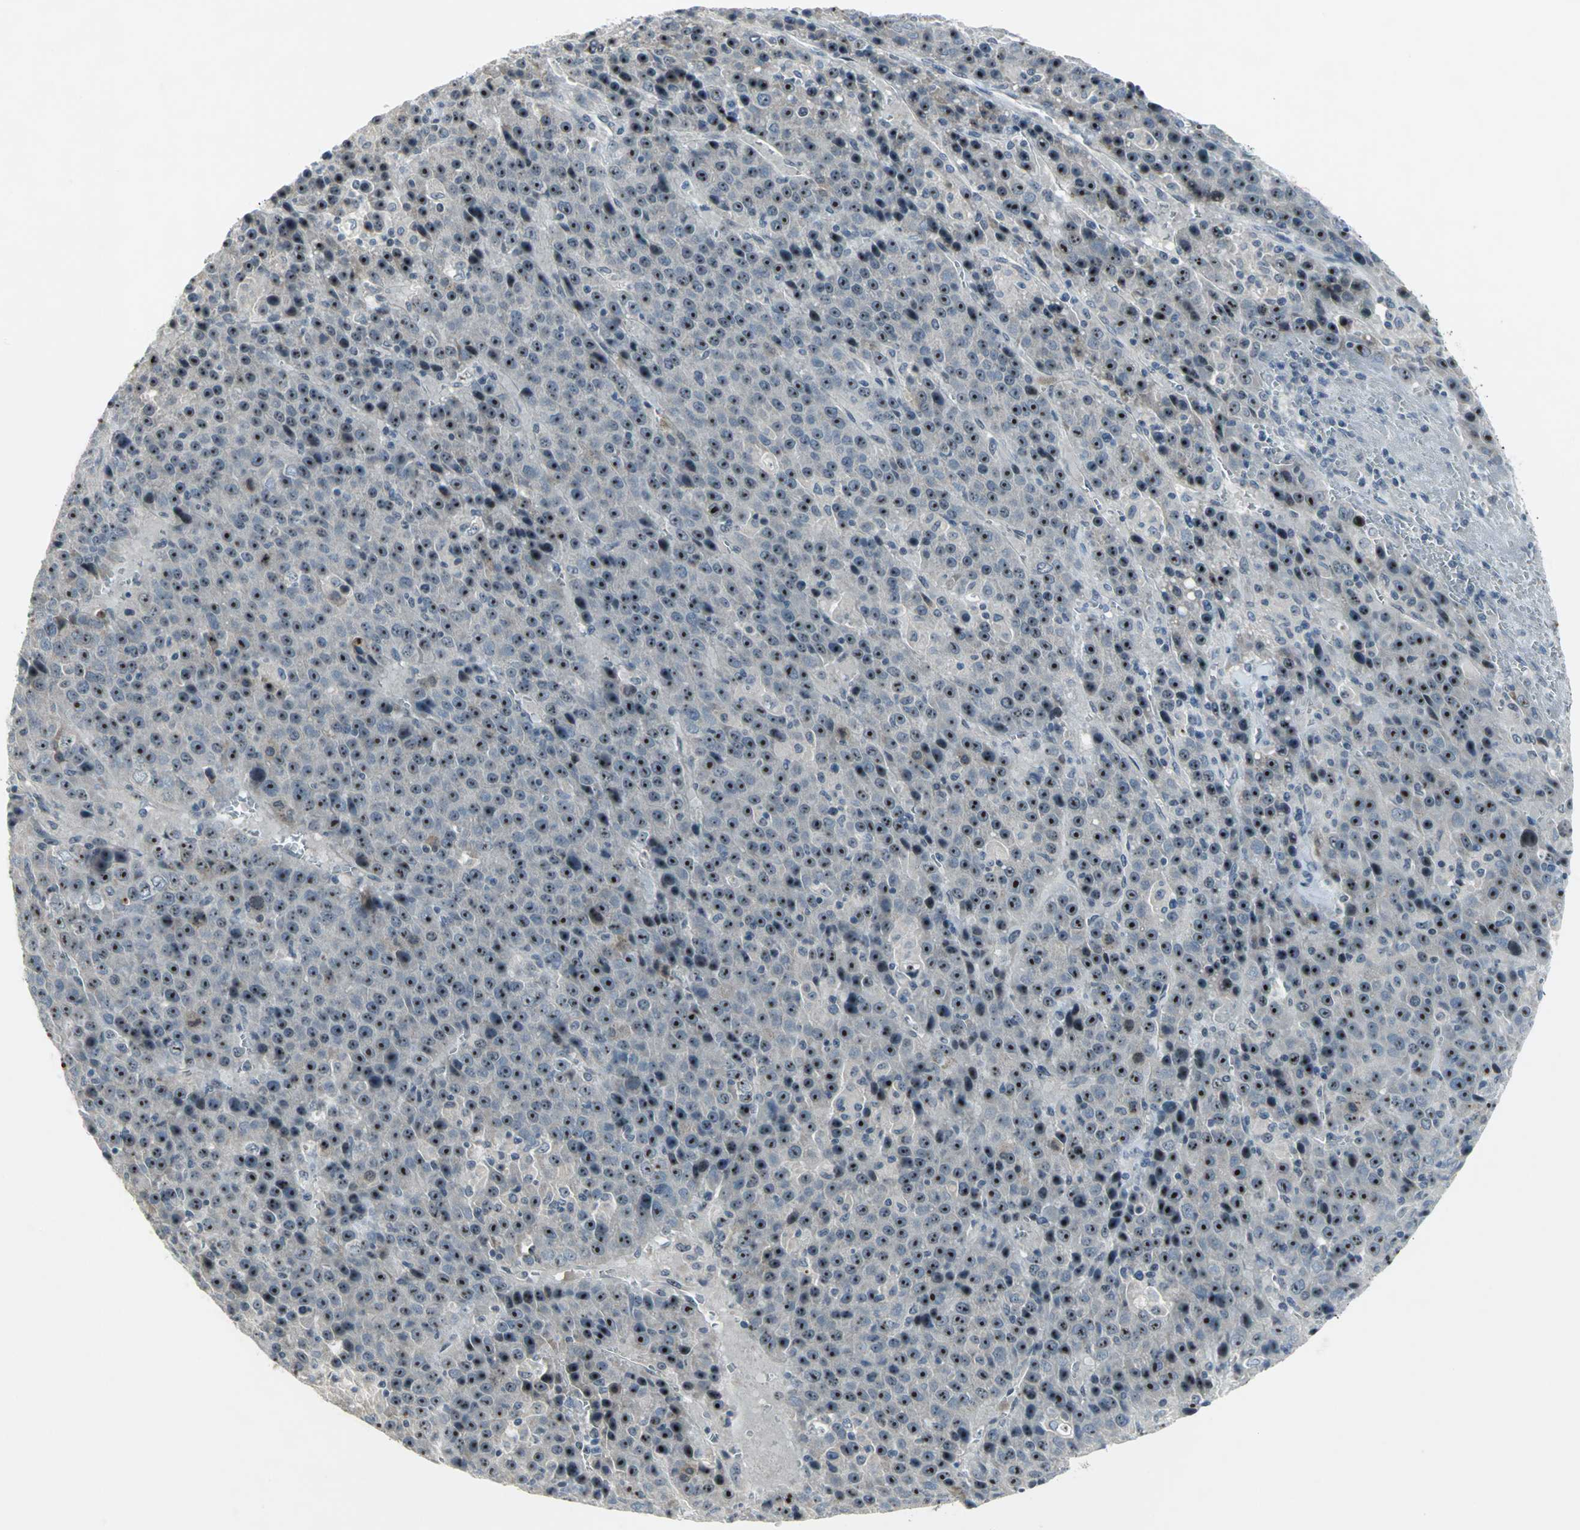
{"staining": {"intensity": "strong", "quantity": ">75%", "location": "nuclear"}, "tissue": "liver cancer", "cell_type": "Tumor cells", "image_type": "cancer", "snomed": [{"axis": "morphology", "description": "Carcinoma, Hepatocellular, NOS"}, {"axis": "topography", "description": "Liver"}], "caption": "DAB immunohistochemical staining of human liver cancer (hepatocellular carcinoma) displays strong nuclear protein staining in approximately >75% of tumor cells.", "gene": "MYBBP1A", "patient": {"sex": "female", "age": 53}}